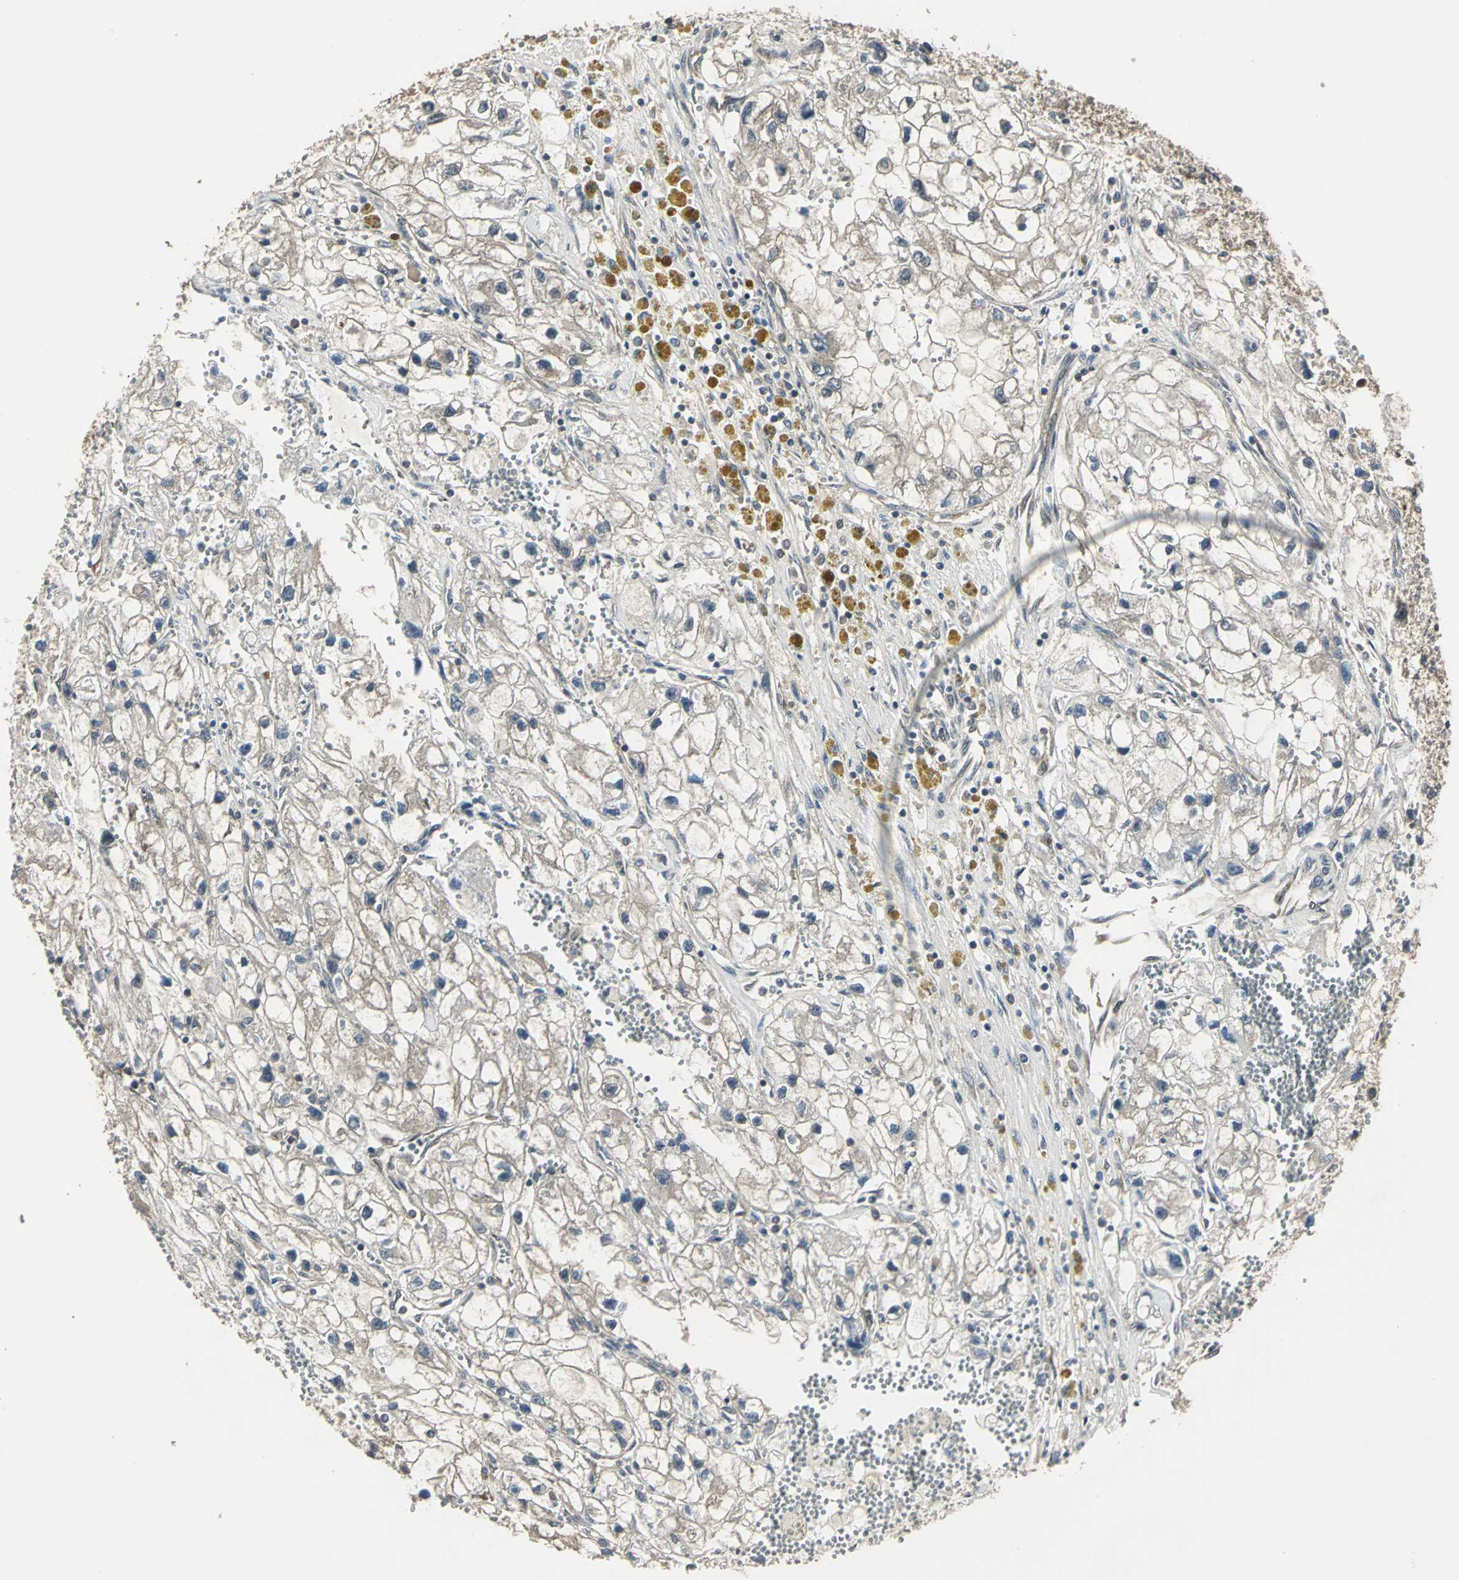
{"staining": {"intensity": "weak", "quantity": "25%-75%", "location": "cytoplasmic/membranous"}, "tissue": "renal cancer", "cell_type": "Tumor cells", "image_type": "cancer", "snomed": [{"axis": "morphology", "description": "Adenocarcinoma, NOS"}, {"axis": "topography", "description": "Kidney"}], "caption": "DAB immunohistochemical staining of renal adenocarcinoma displays weak cytoplasmic/membranous protein staining in about 25%-75% of tumor cells.", "gene": "PFDN1", "patient": {"sex": "female", "age": 70}}